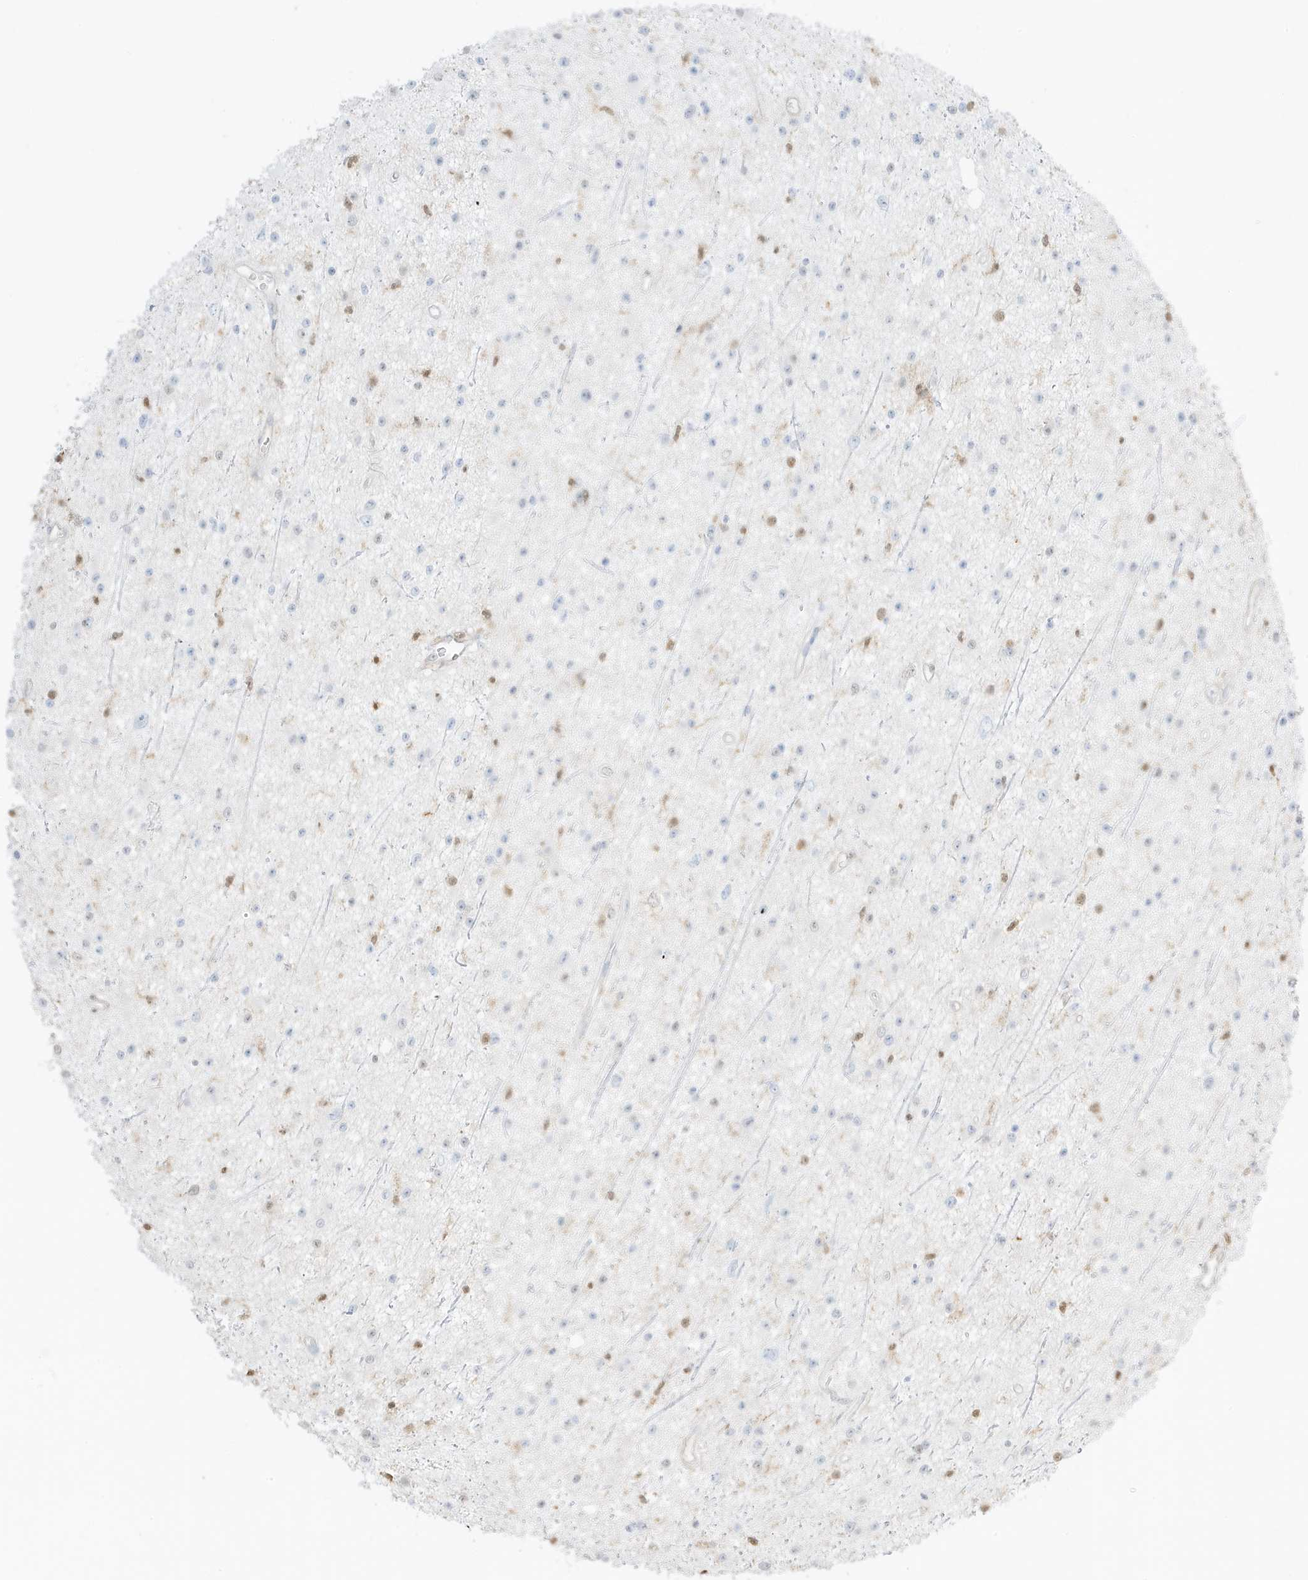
{"staining": {"intensity": "negative", "quantity": "none", "location": "none"}, "tissue": "glioma", "cell_type": "Tumor cells", "image_type": "cancer", "snomed": [{"axis": "morphology", "description": "Glioma, malignant, Low grade"}, {"axis": "topography", "description": "Cerebral cortex"}], "caption": "Immunohistochemistry micrograph of glioma stained for a protein (brown), which exhibits no positivity in tumor cells.", "gene": "GCA", "patient": {"sex": "female", "age": 39}}